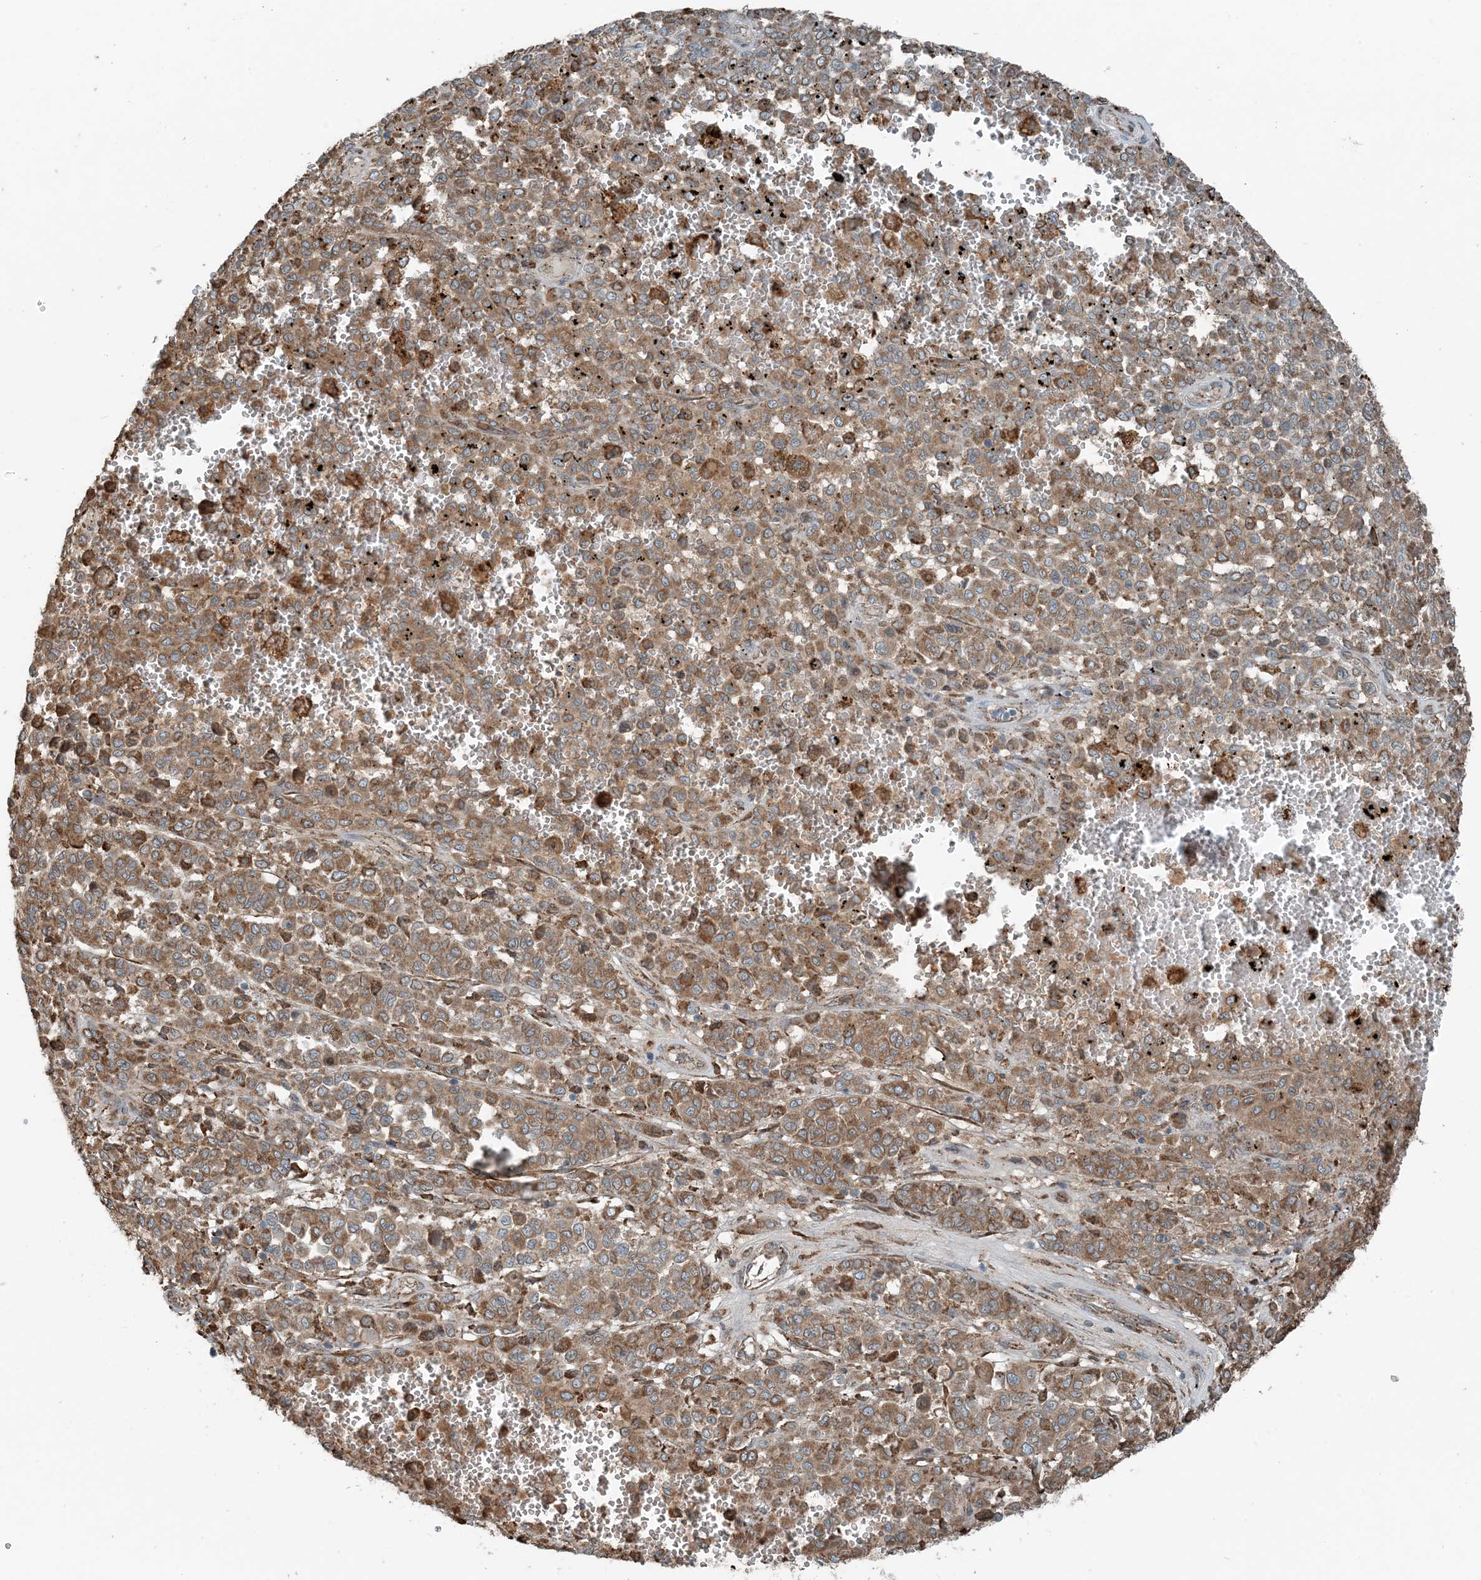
{"staining": {"intensity": "moderate", "quantity": ">75%", "location": "cytoplasmic/membranous"}, "tissue": "melanoma", "cell_type": "Tumor cells", "image_type": "cancer", "snomed": [{"axis": "morphology", "description": "Malignant melanoma, Metastatic site"}, {"axis": "topography", "description": "Pancreas"}], "caption": "Tumor cells exhibit medium levels of moderate cytoplasmic/membranous positivity in approximately >75% of cells in melanoma.", "gene": "CERKL", "patient": {"sex": "female", "age": 30}}